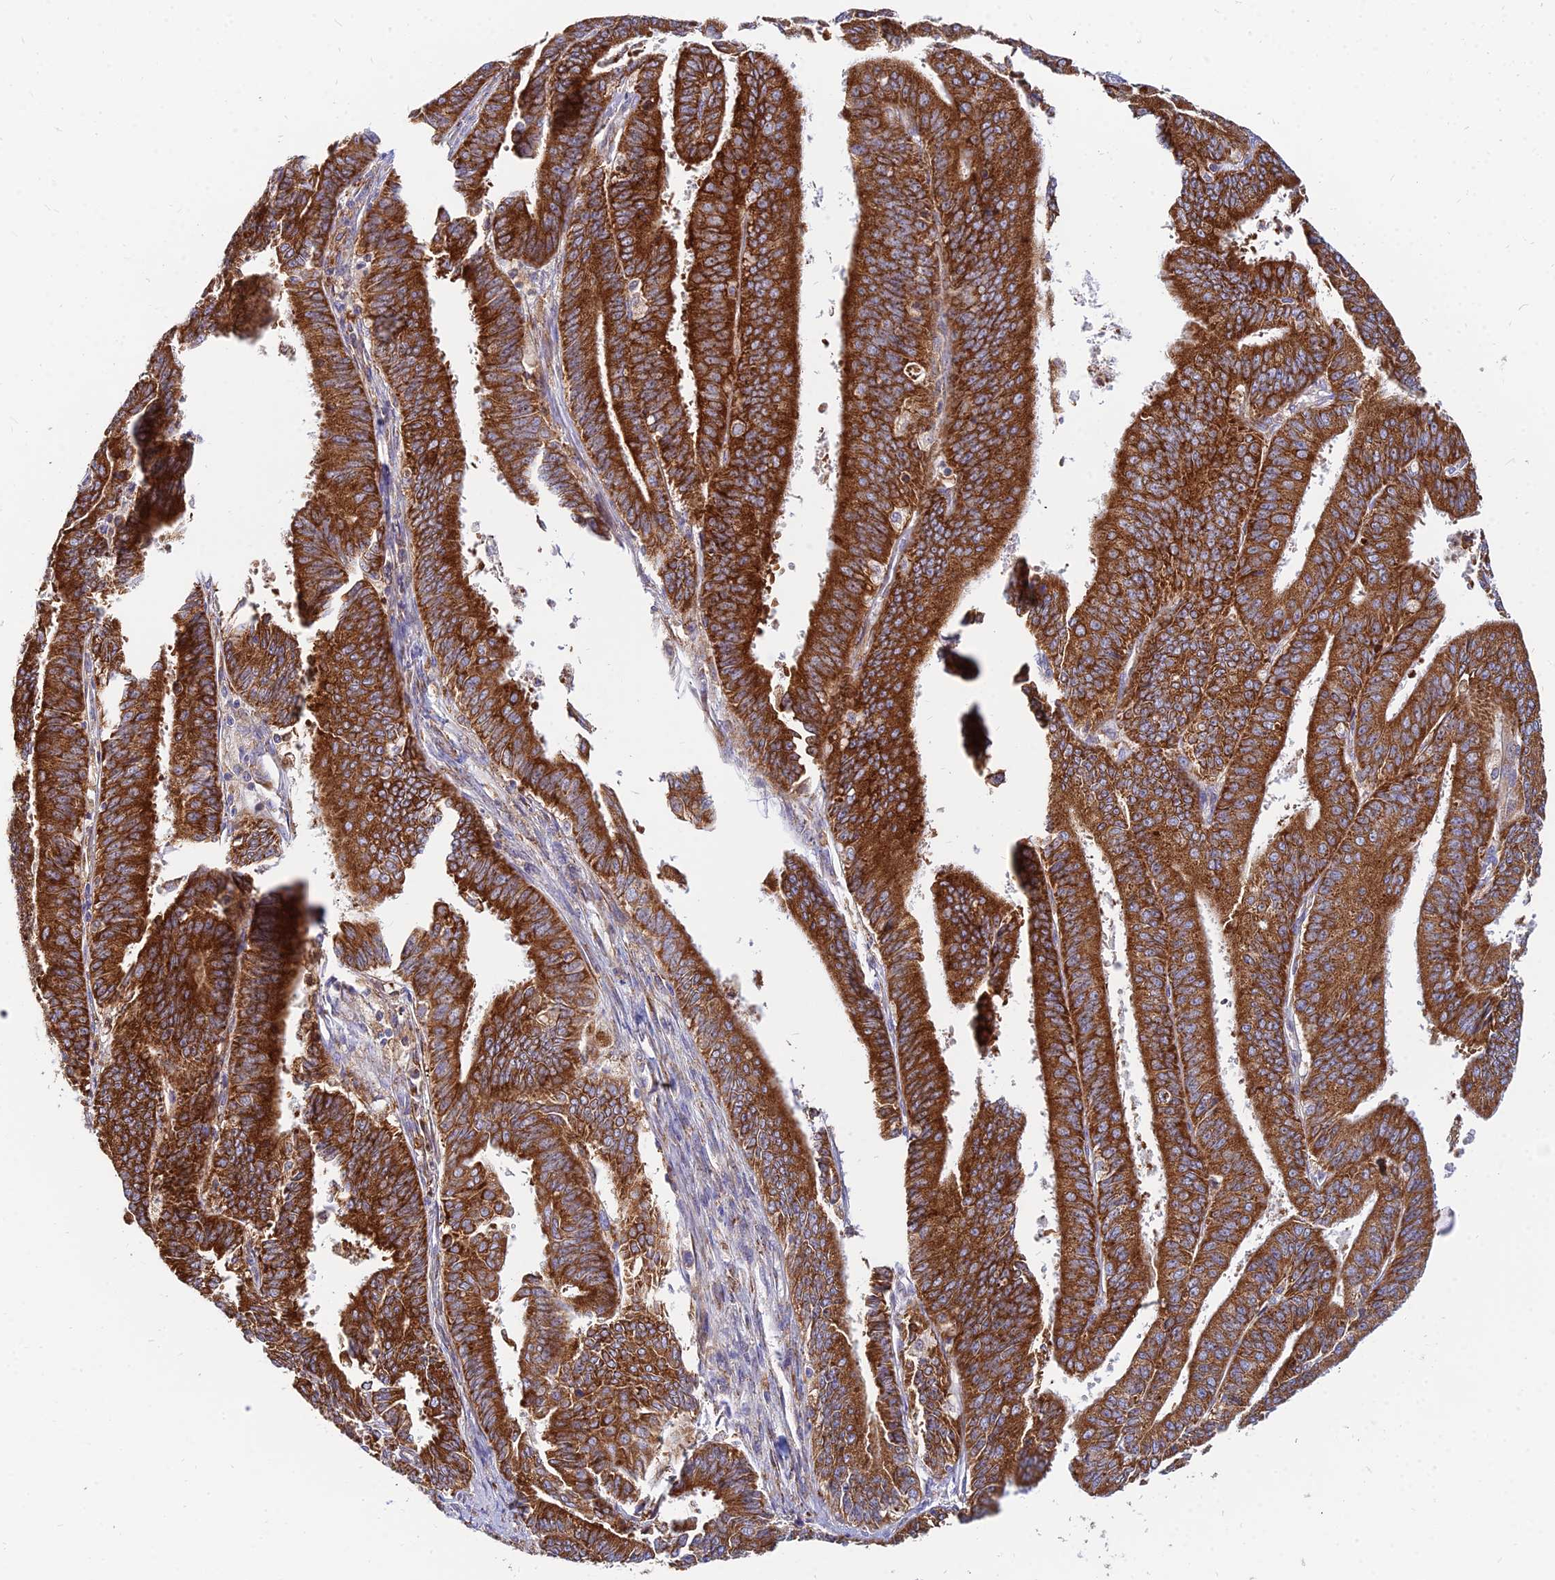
{"staining": {"intensity": "strong", "quantity": ">75%", "location": "cytoplasmic/membranous"}, "tissue": "endometrial cancer", "cell_type": "Tumor cells", "image_type": "cancer", "snomed": [{"axis": "morphology", "description": "Adenocarcinoma, NOS"}, {"axis": "topography", "description": "Endometrium"}], "caption": "Adenocarcinoma (endometrial) tissue demonstrates strong cytoplasmic/membranous positivity in approximately >75% of tumor cells The staining was performed using DAB, with brown indicating positive protein expression. Nuclei are stained blue with hematoxylin.", "gene": "CCT6B", "patient": {"sex": "female", "age": 73}}